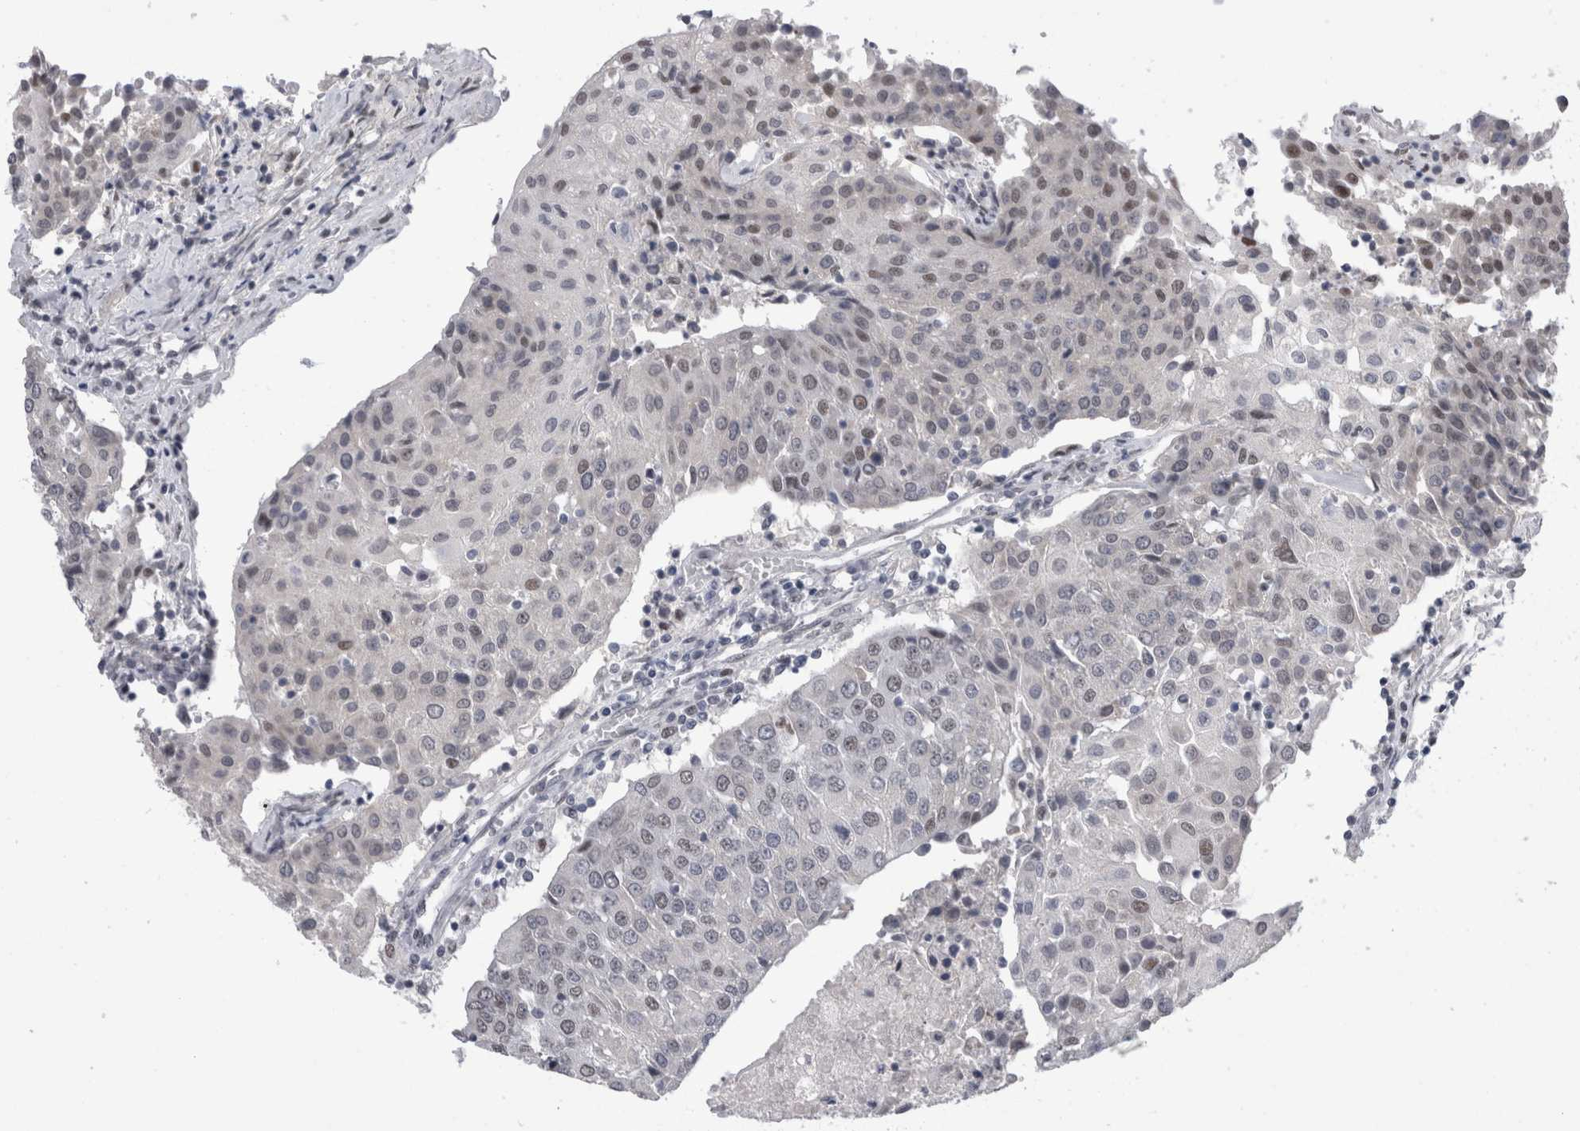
{"staining": {"intensity": "weak", "quantity": "<25%", "location": "nuclear"}, "tissue": "urothelial cancer", "cell_type": "Tumor cells", "image_type": "cancer", "snomed": [{"axis": "morphology", "description": "Urothelial carcinoma, High grade"}, {"axis": "topography", "description": "Urinary bladder"}], "caption": "Immunohistochemistry (IHC) histopathology image of urothelial carcinoma (high-grade) stained for a protein (brown), which exhibits no expression in tumor cells.", "gene": "API5", "patient": {"sex": "female", "age": 85}}